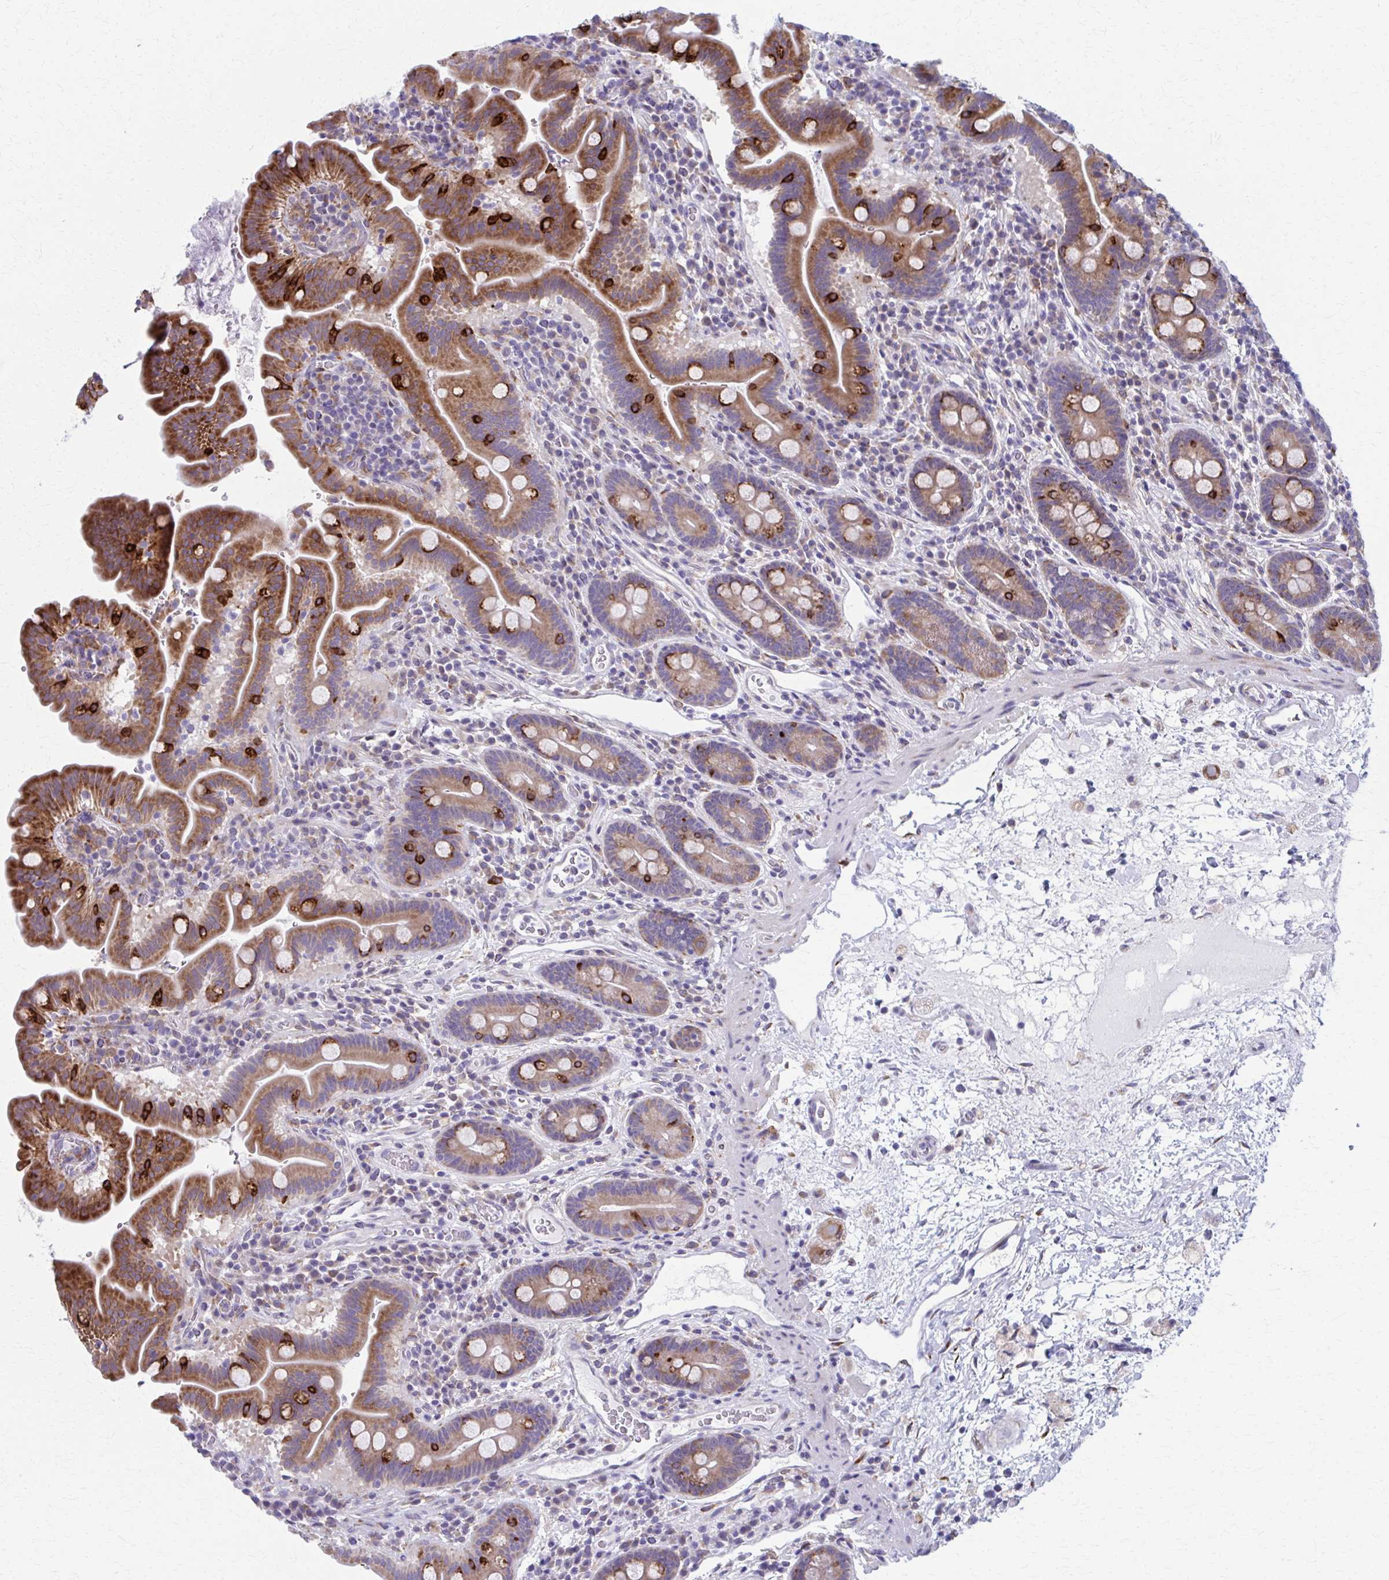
{"staining": {"intensity": "strong", "quantity": ">75%", "location": "cytoplasmic/membranous"}, "tissue": "small intestine", "cell_type": "Glandular cells", "image_type": "normal", "snomed": [{"axis": "morphology", "description": "Normal tissue, NOS"}, {"axis": "topography", "description": "Small intestine"}], "caption": "Protein staining shows strong cytoplasmic/membranous staining in approximately >75% of glandular cells in benign small intestine.", "gene": "SPATS2L", "patient": {"sex": "male", "age": 26}}